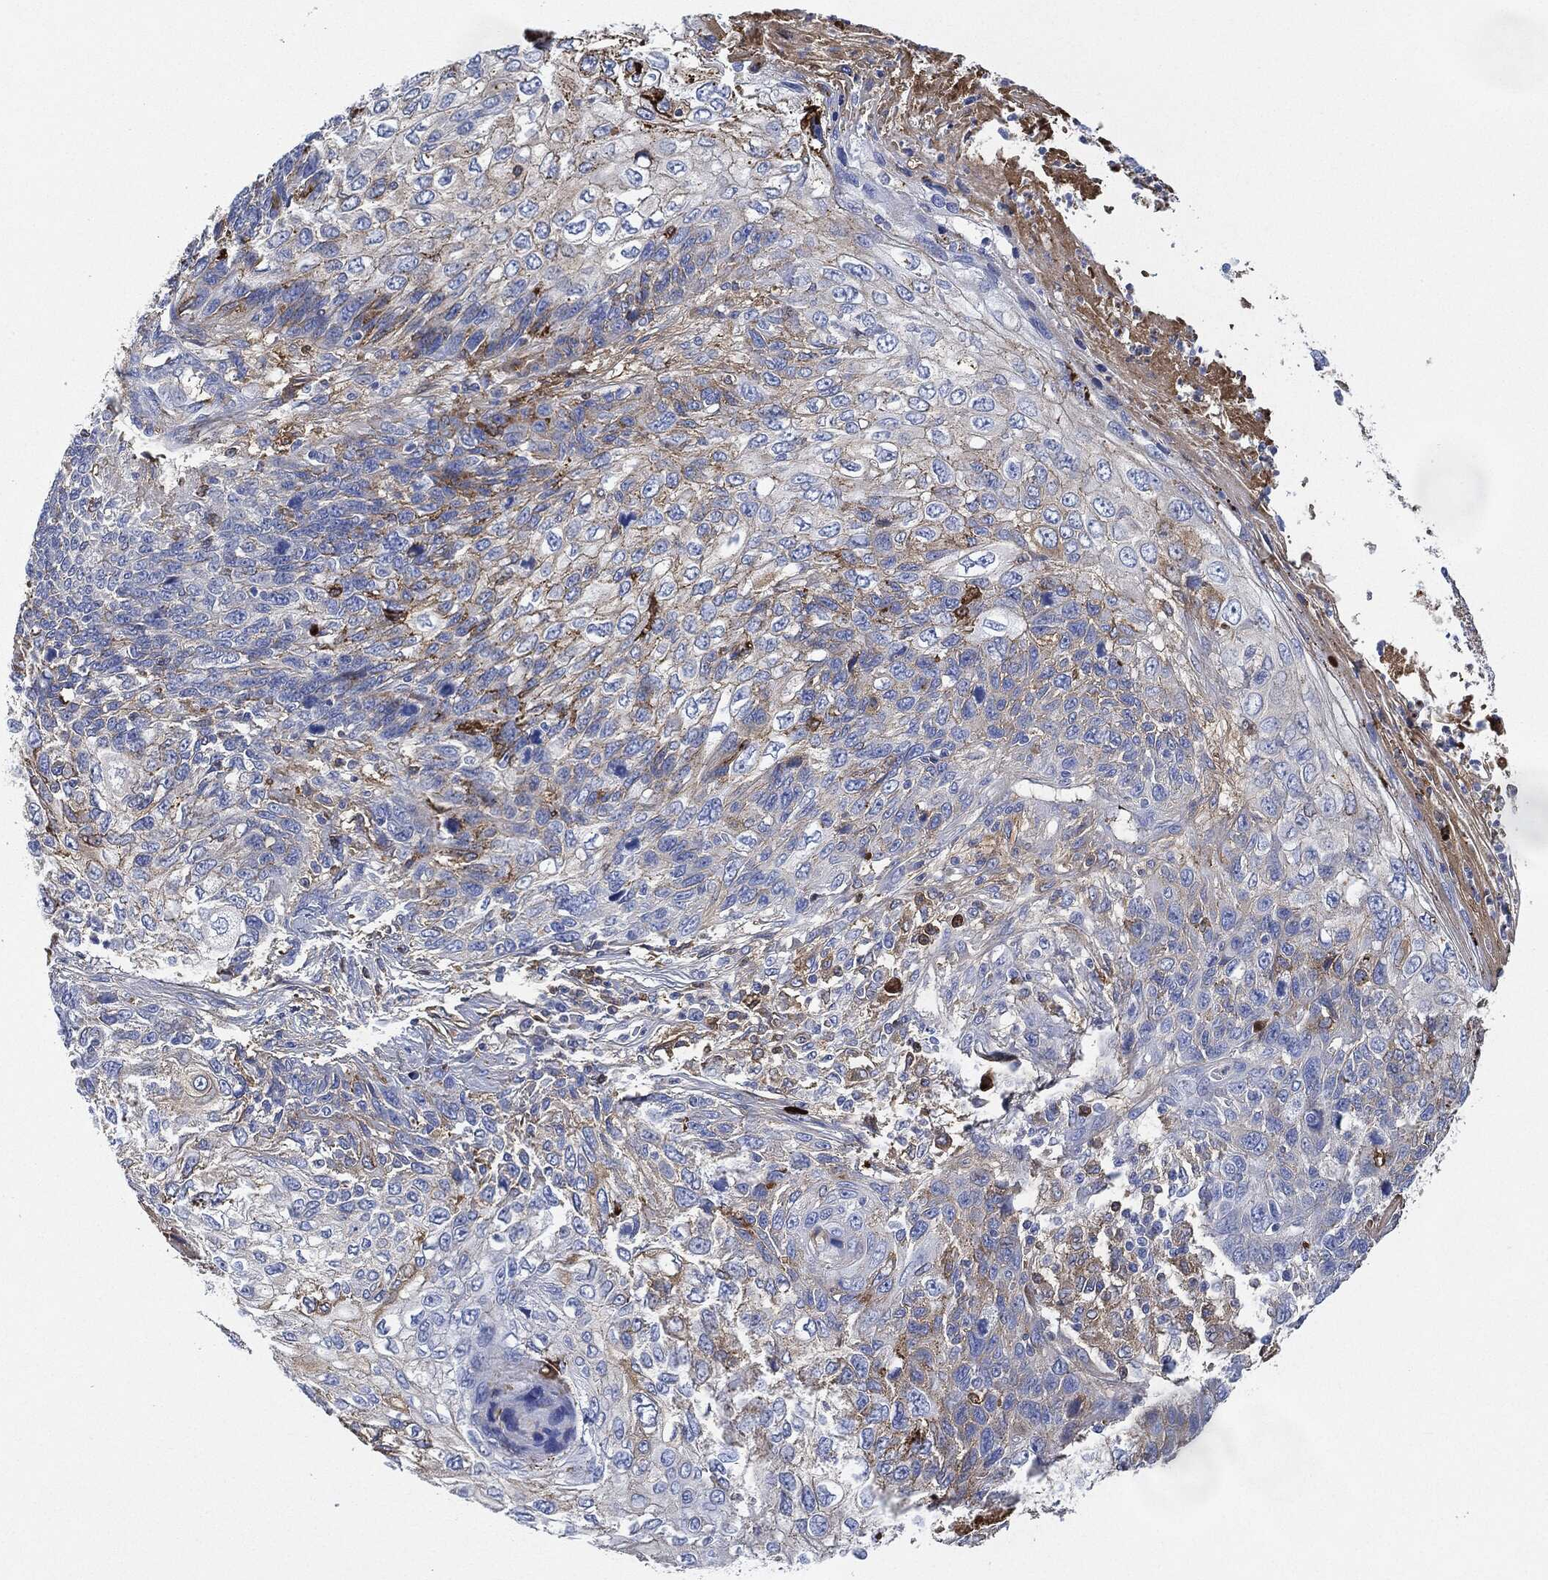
{"staining": {"intensity": "negative", "quantity": "none", "location": "none"}, "tissue": "skin cancer", "cell_type": "Tumor cells", "image_type": "cancer", "snomed": [{"axis": "morphology", "description": "Squamous cell carcinoma, NOS"}, {"axis": "topography", "description": "Skin"}], "caption": "Protein analysis of skin cancer (squamous cell carcinoma) shows no significant positivity in tumor cells.", "gene": "IGLV6-57", "patient": {"sex": "male", "age": 92}}